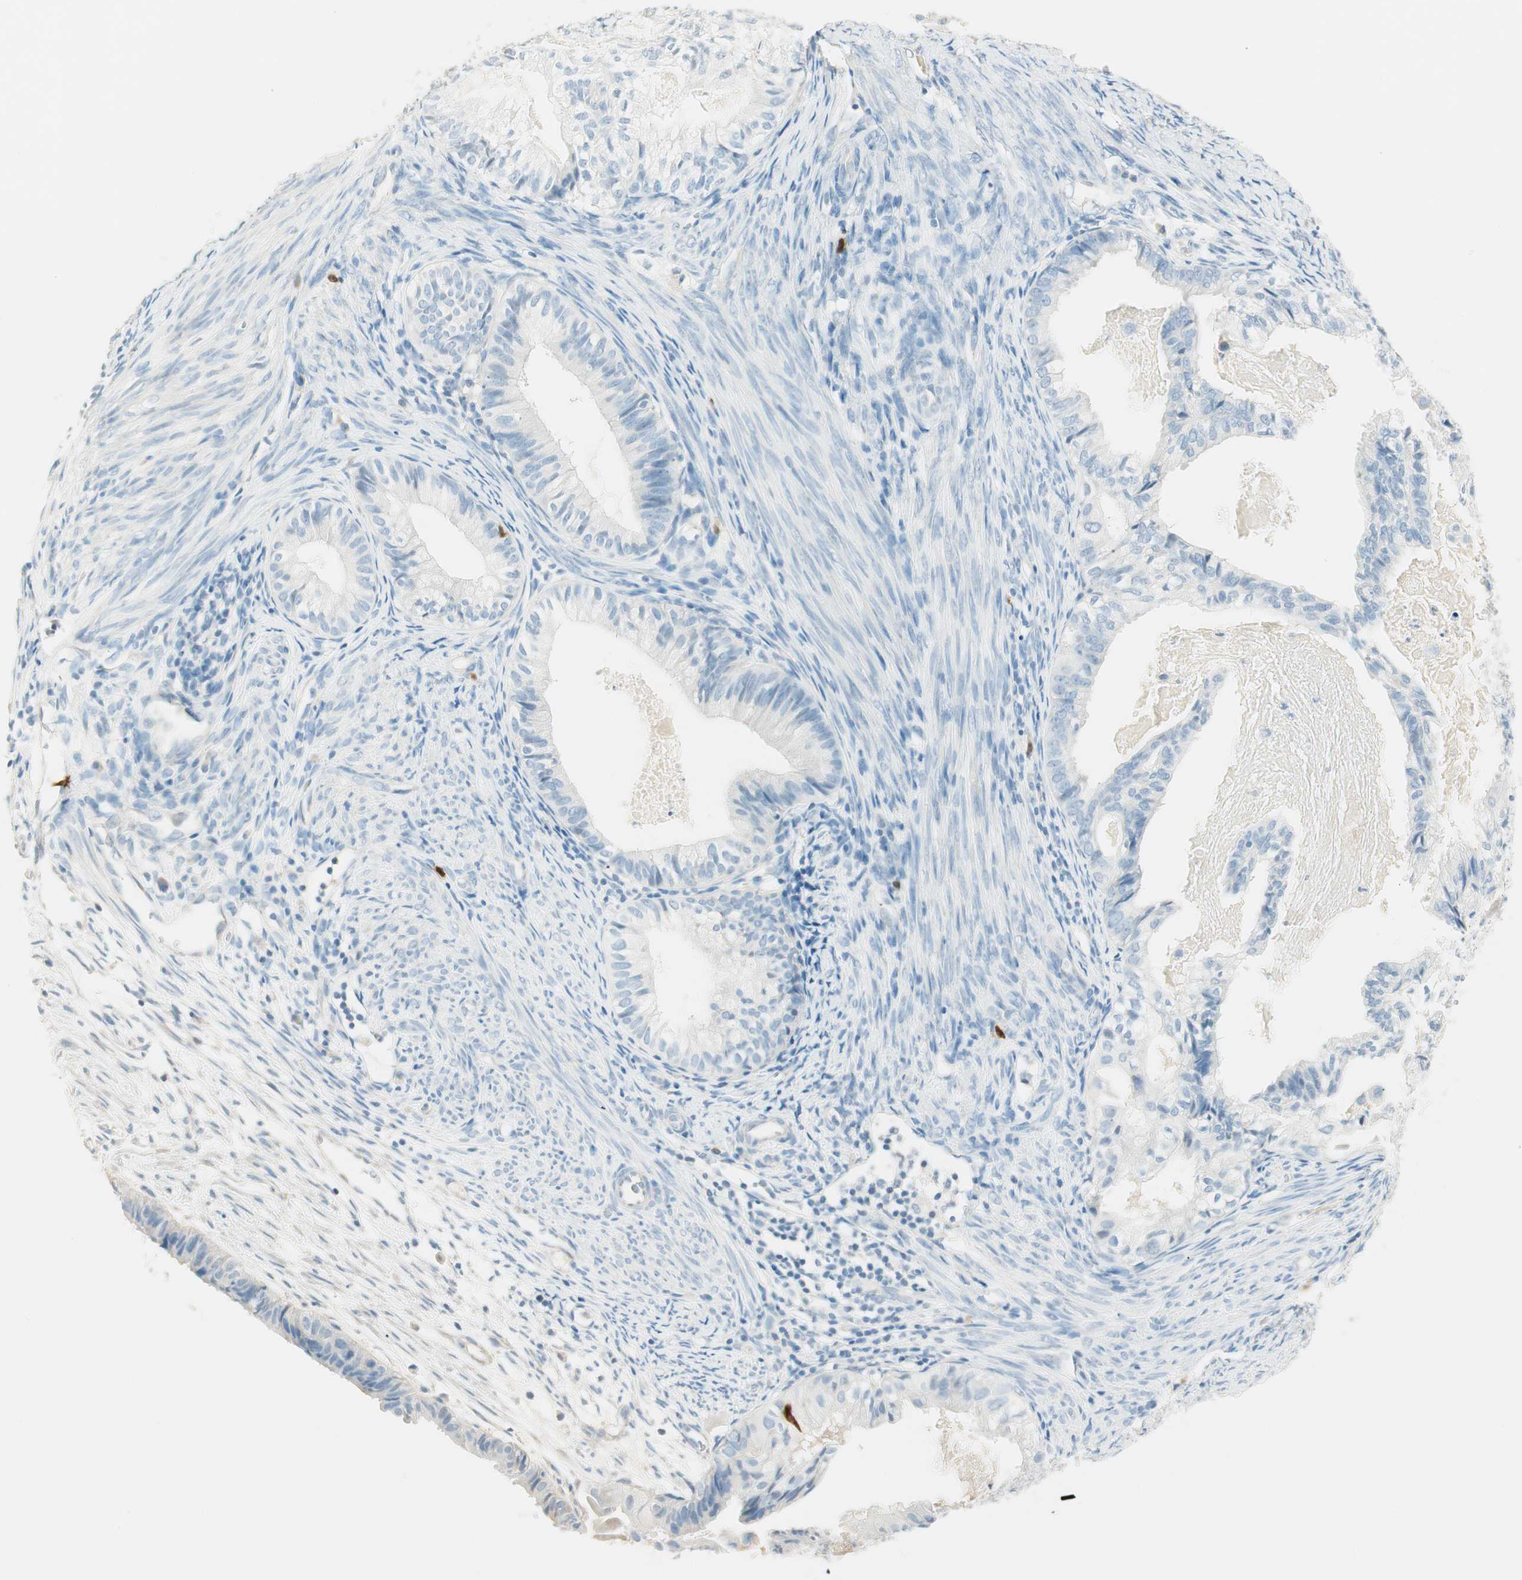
{"staining": {"intensity": "negative", "quantity": "none", "location": "none"}, "tissue": "cervical cancer", "cell_type": "Tumor cells", "image_type": "cancer", "snomed": [{"axis": "morphology", "description": "Normal tissue, NOS"}, {"axis": "morphology", "description": "Adenocarcinoma, NOS"}, {"axis": "topography", "description": "Cervix"}, {"axis": "topography", "description": "Endometrium"}], "caption": "This micrograph is of cervical cancer (adenocarcinoma) stained with immunohistochemistry (IHC) to label a protein in brown with the nuclei are counter-stained blue. There is no staining in tumor cells.", "gene": "HPGD", "patient": {"sex": "female", "age": 86}}